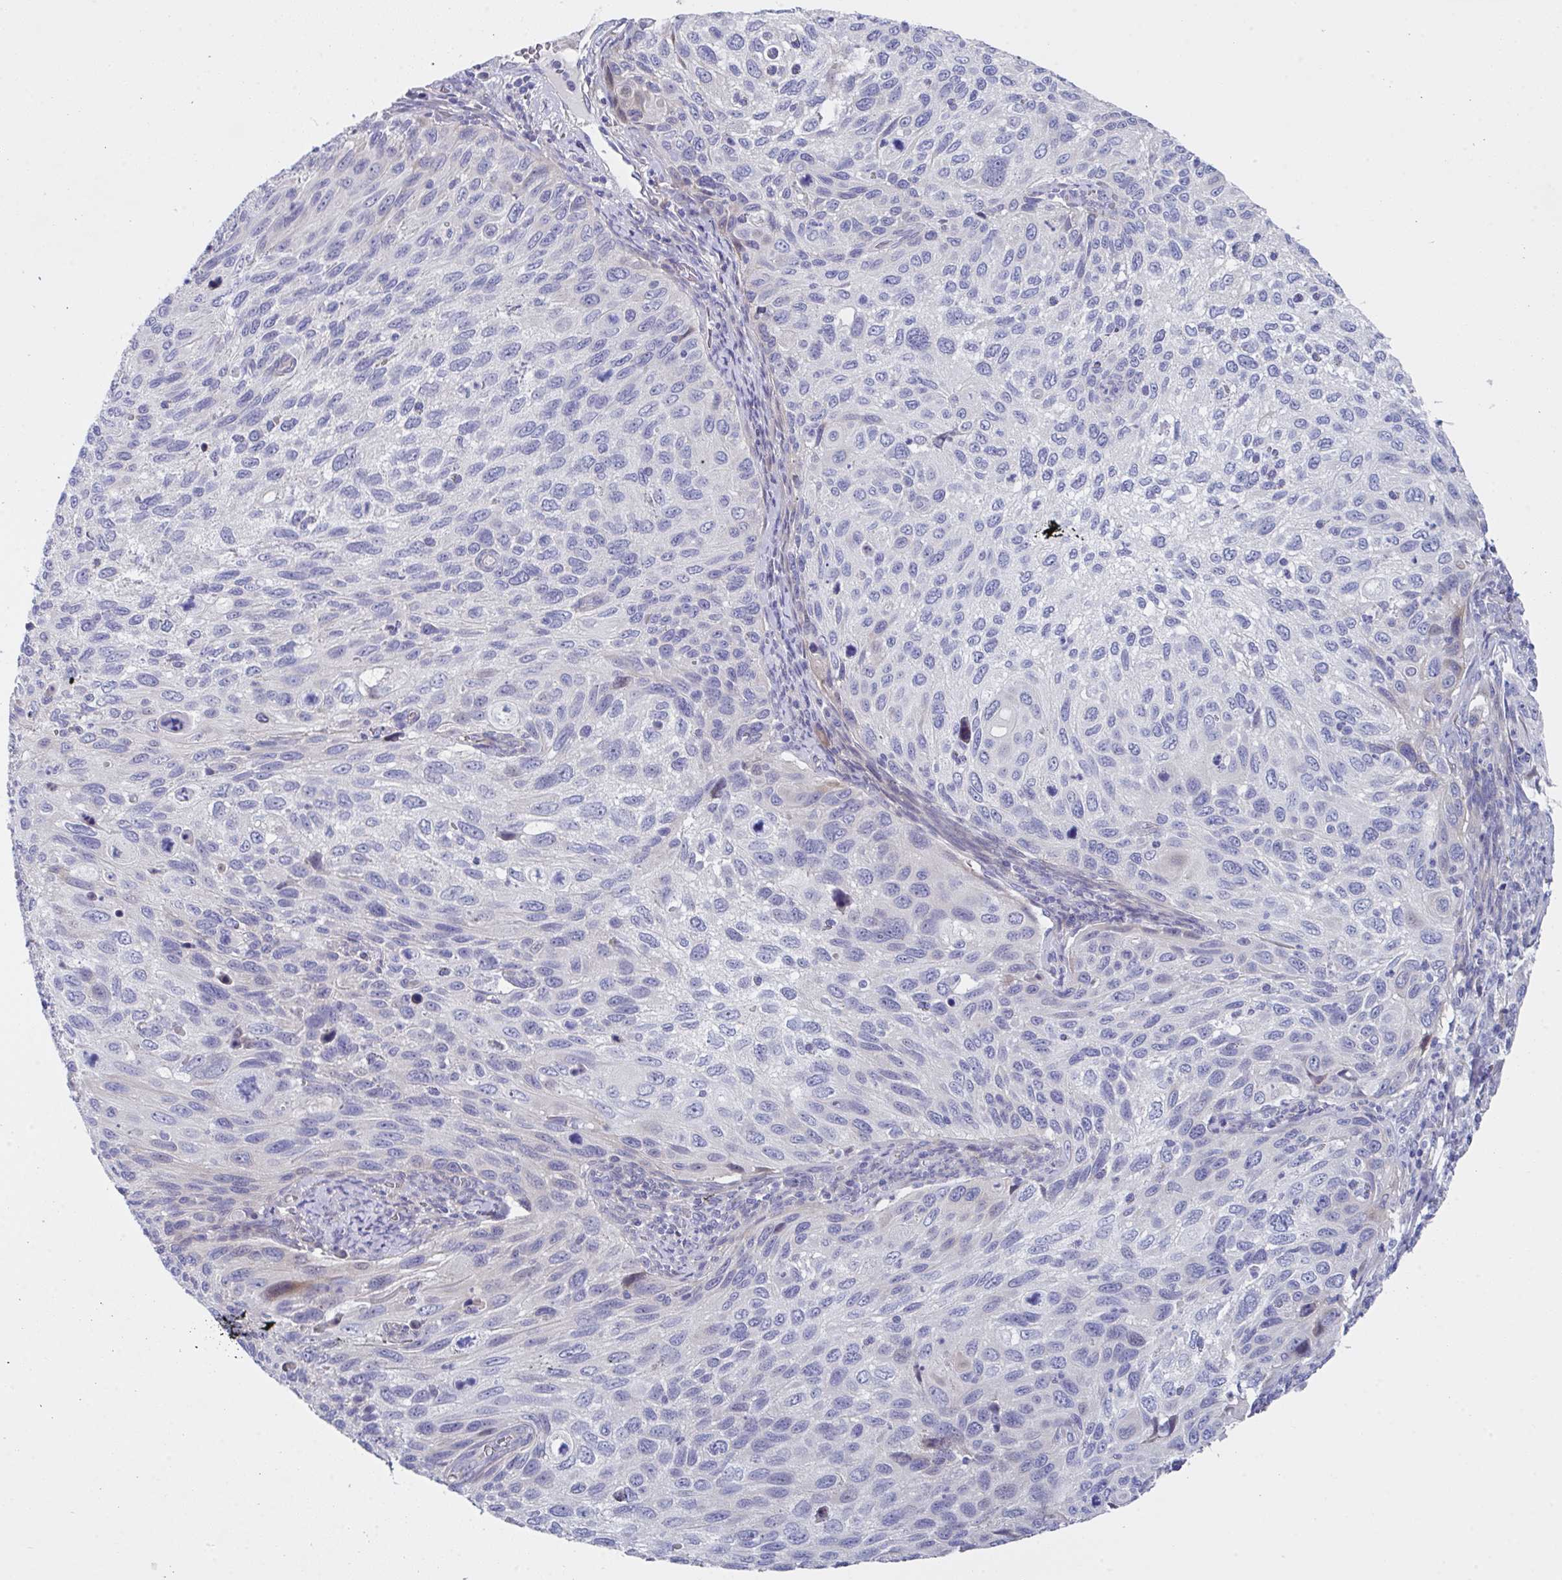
{"staining": {"intensity": "negative", "quantity": "none", "location": "none"}, "tissue": "cervical cancer", "cell_type": "Tumor cells", "image_type": "cancer", "snomed": [{"axis": "morphology", "description": "Squamous cell carcinoma, NOS"}, {"axis": "topography", "description": "Cervix"}], "caption": "This micrograph is of cervical cancer stained with immunohistochemistry (IHC) to label a protein in brown with the nuclei are counter-stained blue. There is no expression in tumor cells.", "gene": "FBXO47", "patient": {"sex": "female", "age": 70}}